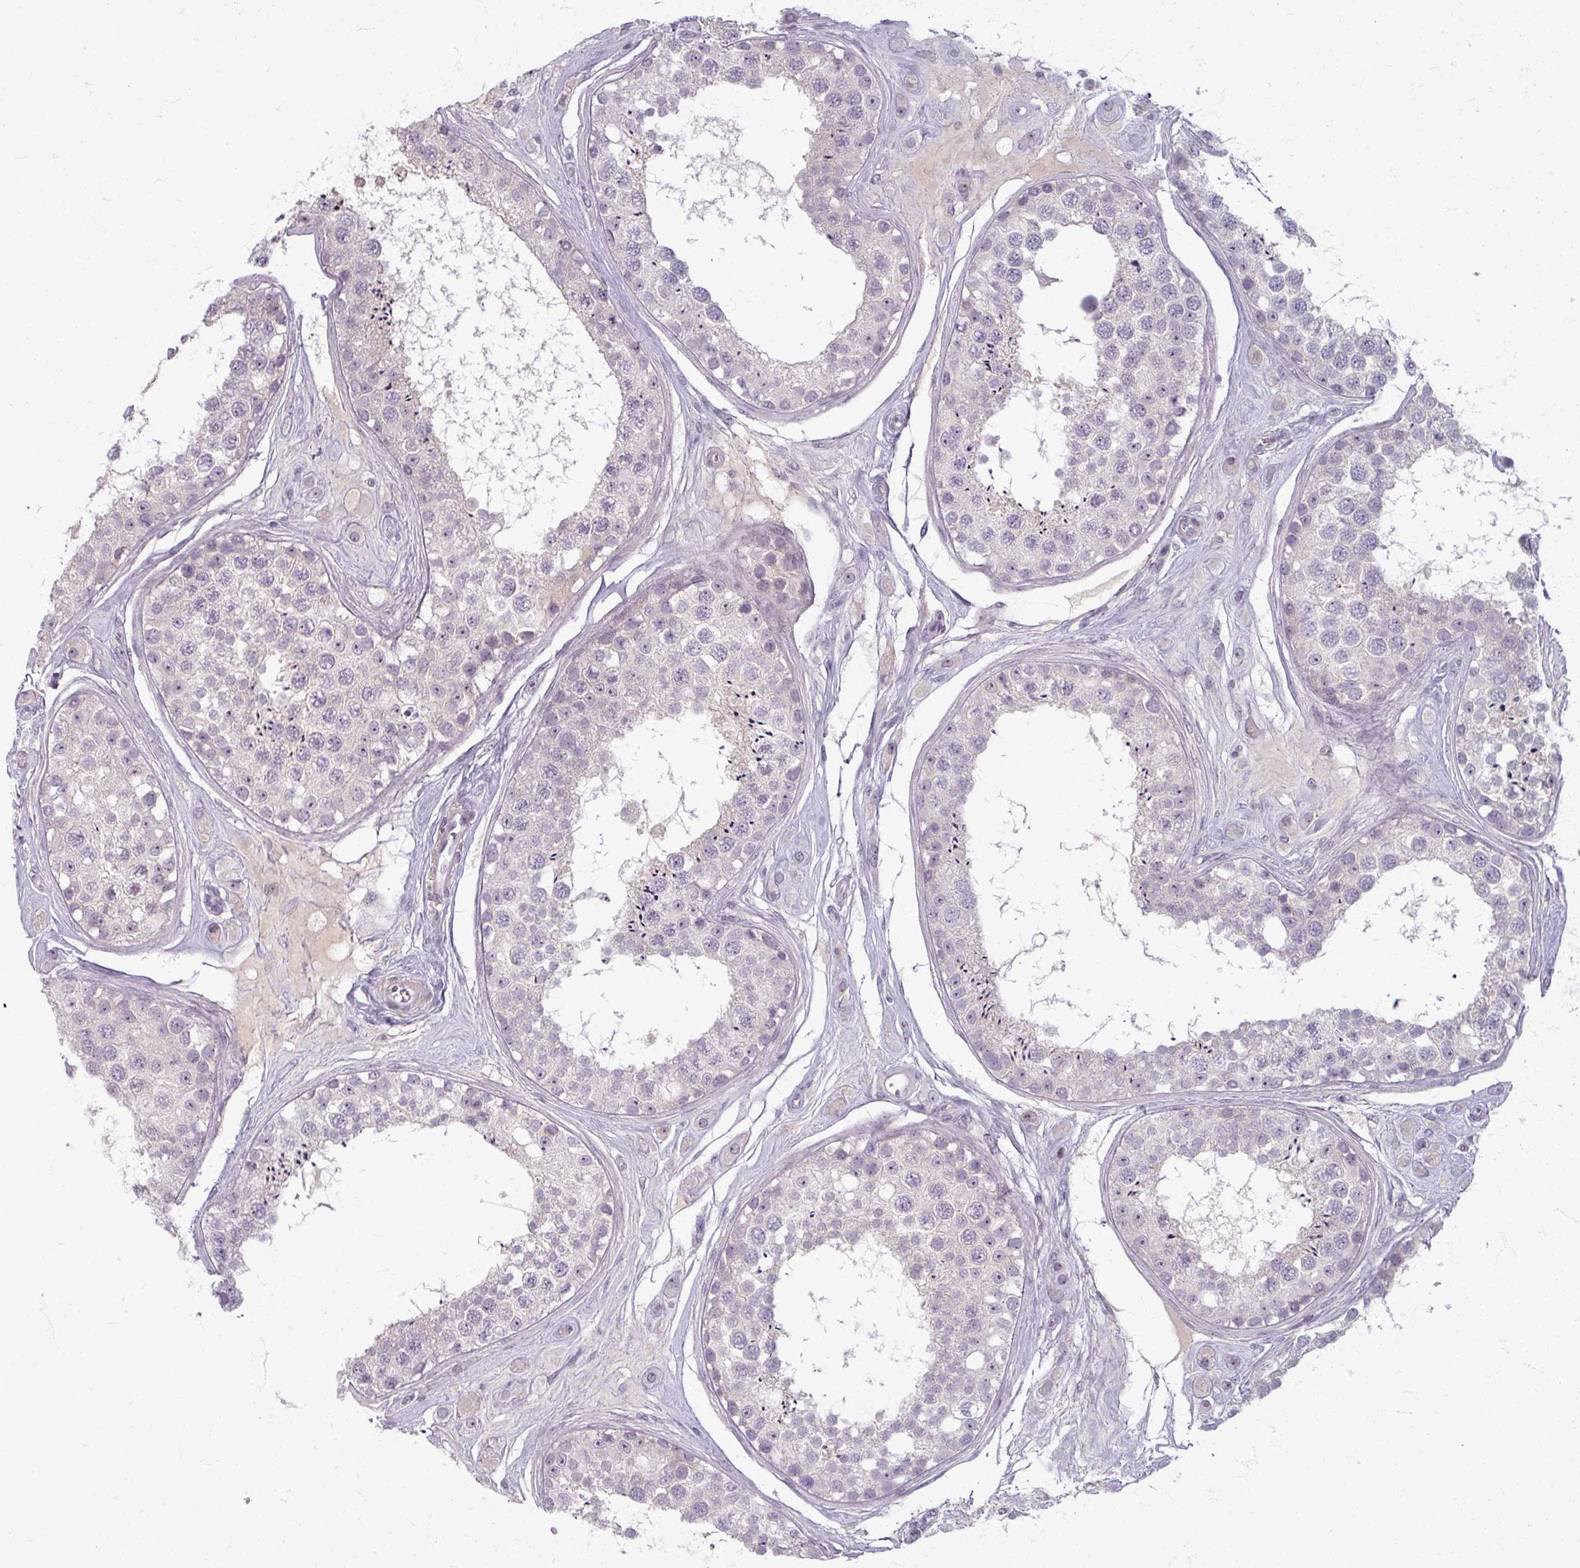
{"staining": {"intensity": "negative", "quantity": "none", "location": "none"}, "tissue": "testis", "cell_type": "Cells in seminiferous ducts", "image_type": "normal", "snomed": [{"axis": "morphology", "description": "Normal tissue, NOS"}, {"axis": "topography", "description": "Testis"}], "caption": "Protein analysis of unremarkable testis demonstrates no significant expression in cells in seminiferous ducts.", "gene": "TTLL7", "patient": {"sex": "male", "age": 25}}